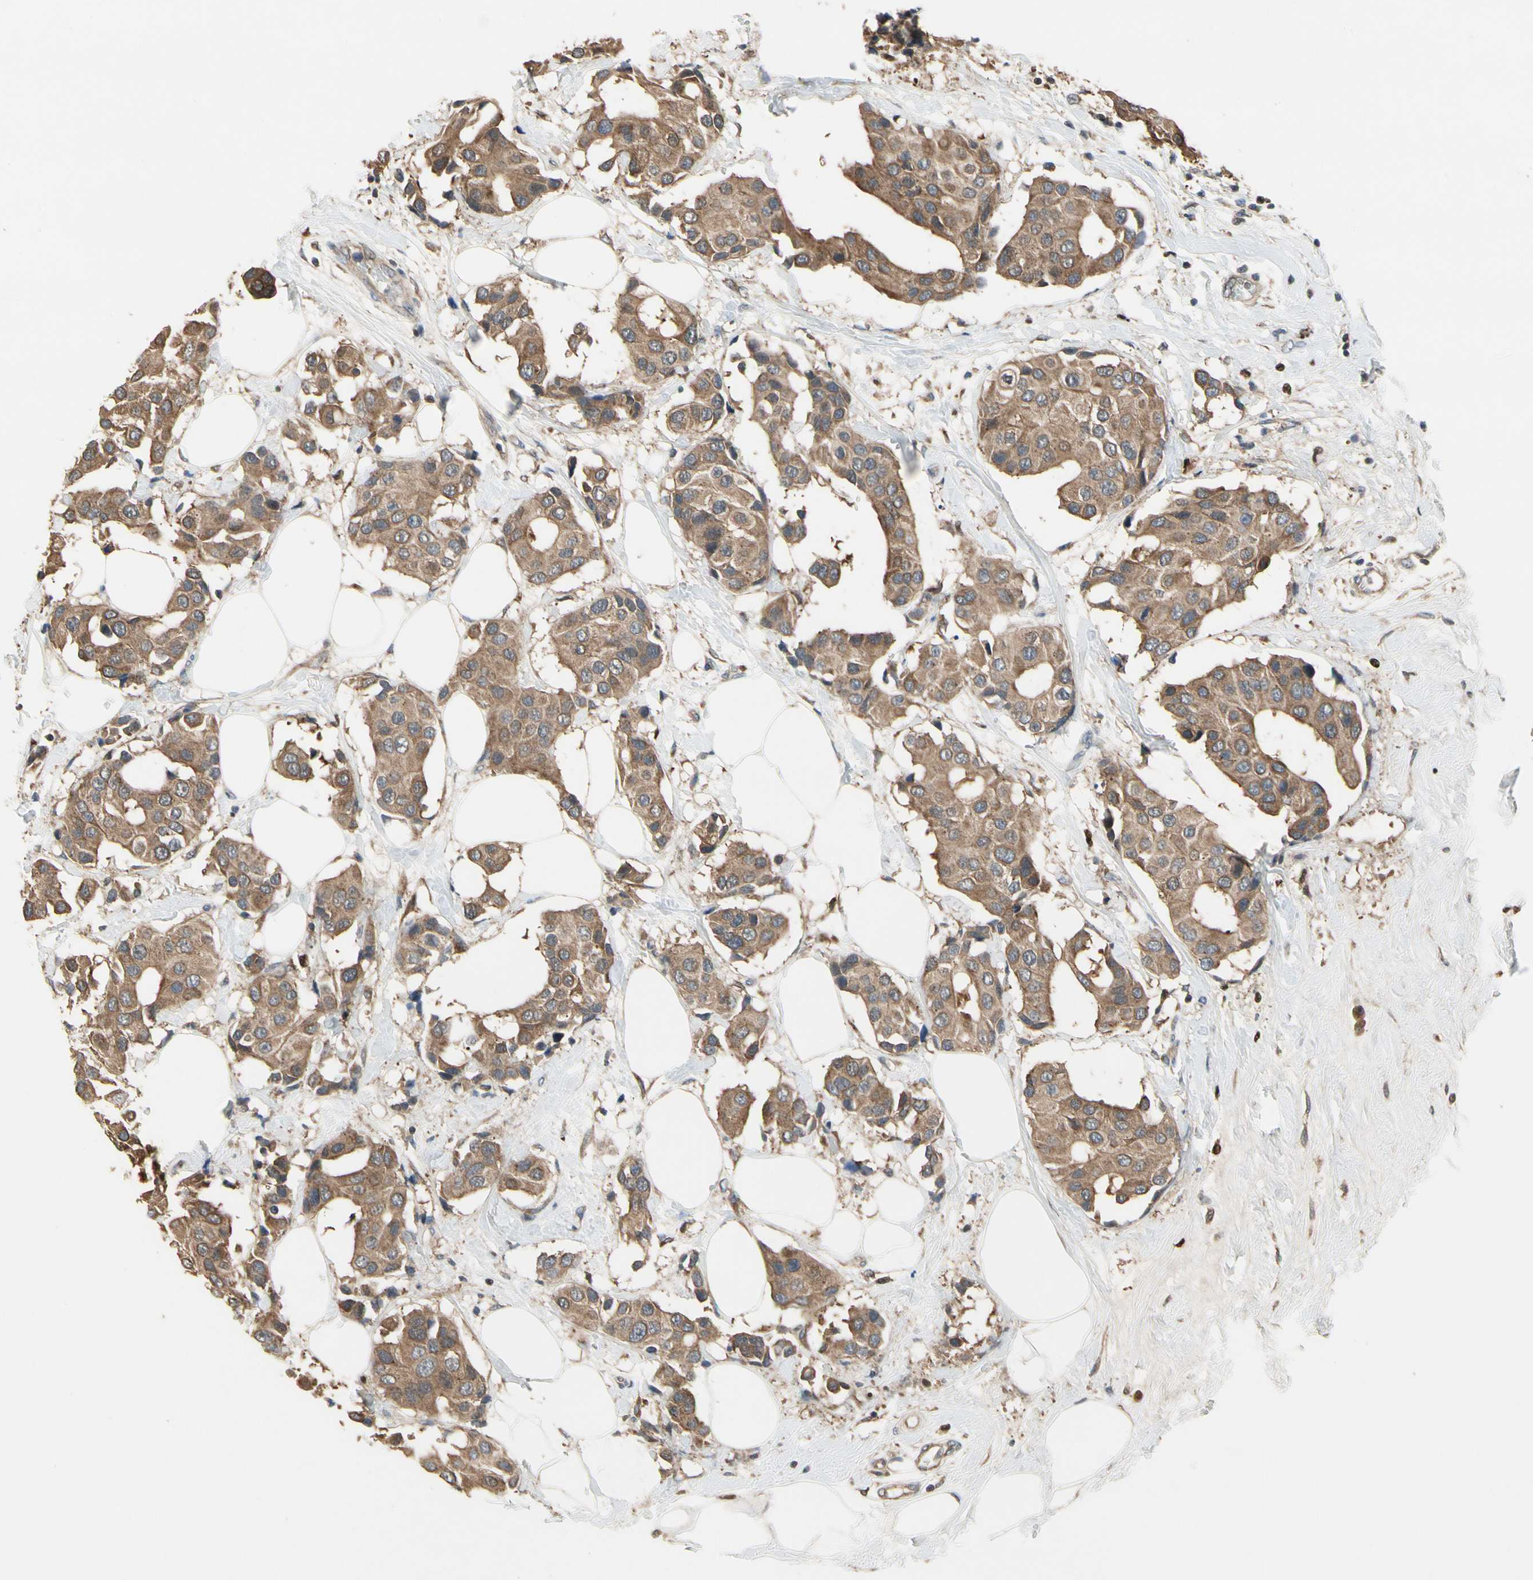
{"staining": {"intensity": "moderate", "quantity": ">75%", "location": "cytoplasmic/membranous"}, "tissue": "breast cancer", "cell_type": "Tumor cells", "image_type": "cancer", "snomed": [{"axis": "morphology", "description": "Normal tissue, NOS"}, {"axis": "morphology", "description": "Duct carcinoma"}, {"axis": "topography", "description": "Breast"}], "caption": "High-magnification brightfield microscopy of intraductal carcinoma (breast) stained with DAB (3,3'-diaminobenzidine) (brown) and counterstained with hematoxylin (blue). tumor cells exhibit moderate cytoplasmic/membranous expression is present in approximately>75% of cells.", "gene": "CGREF1", "patient": {"sex": "female", "age": 39}}